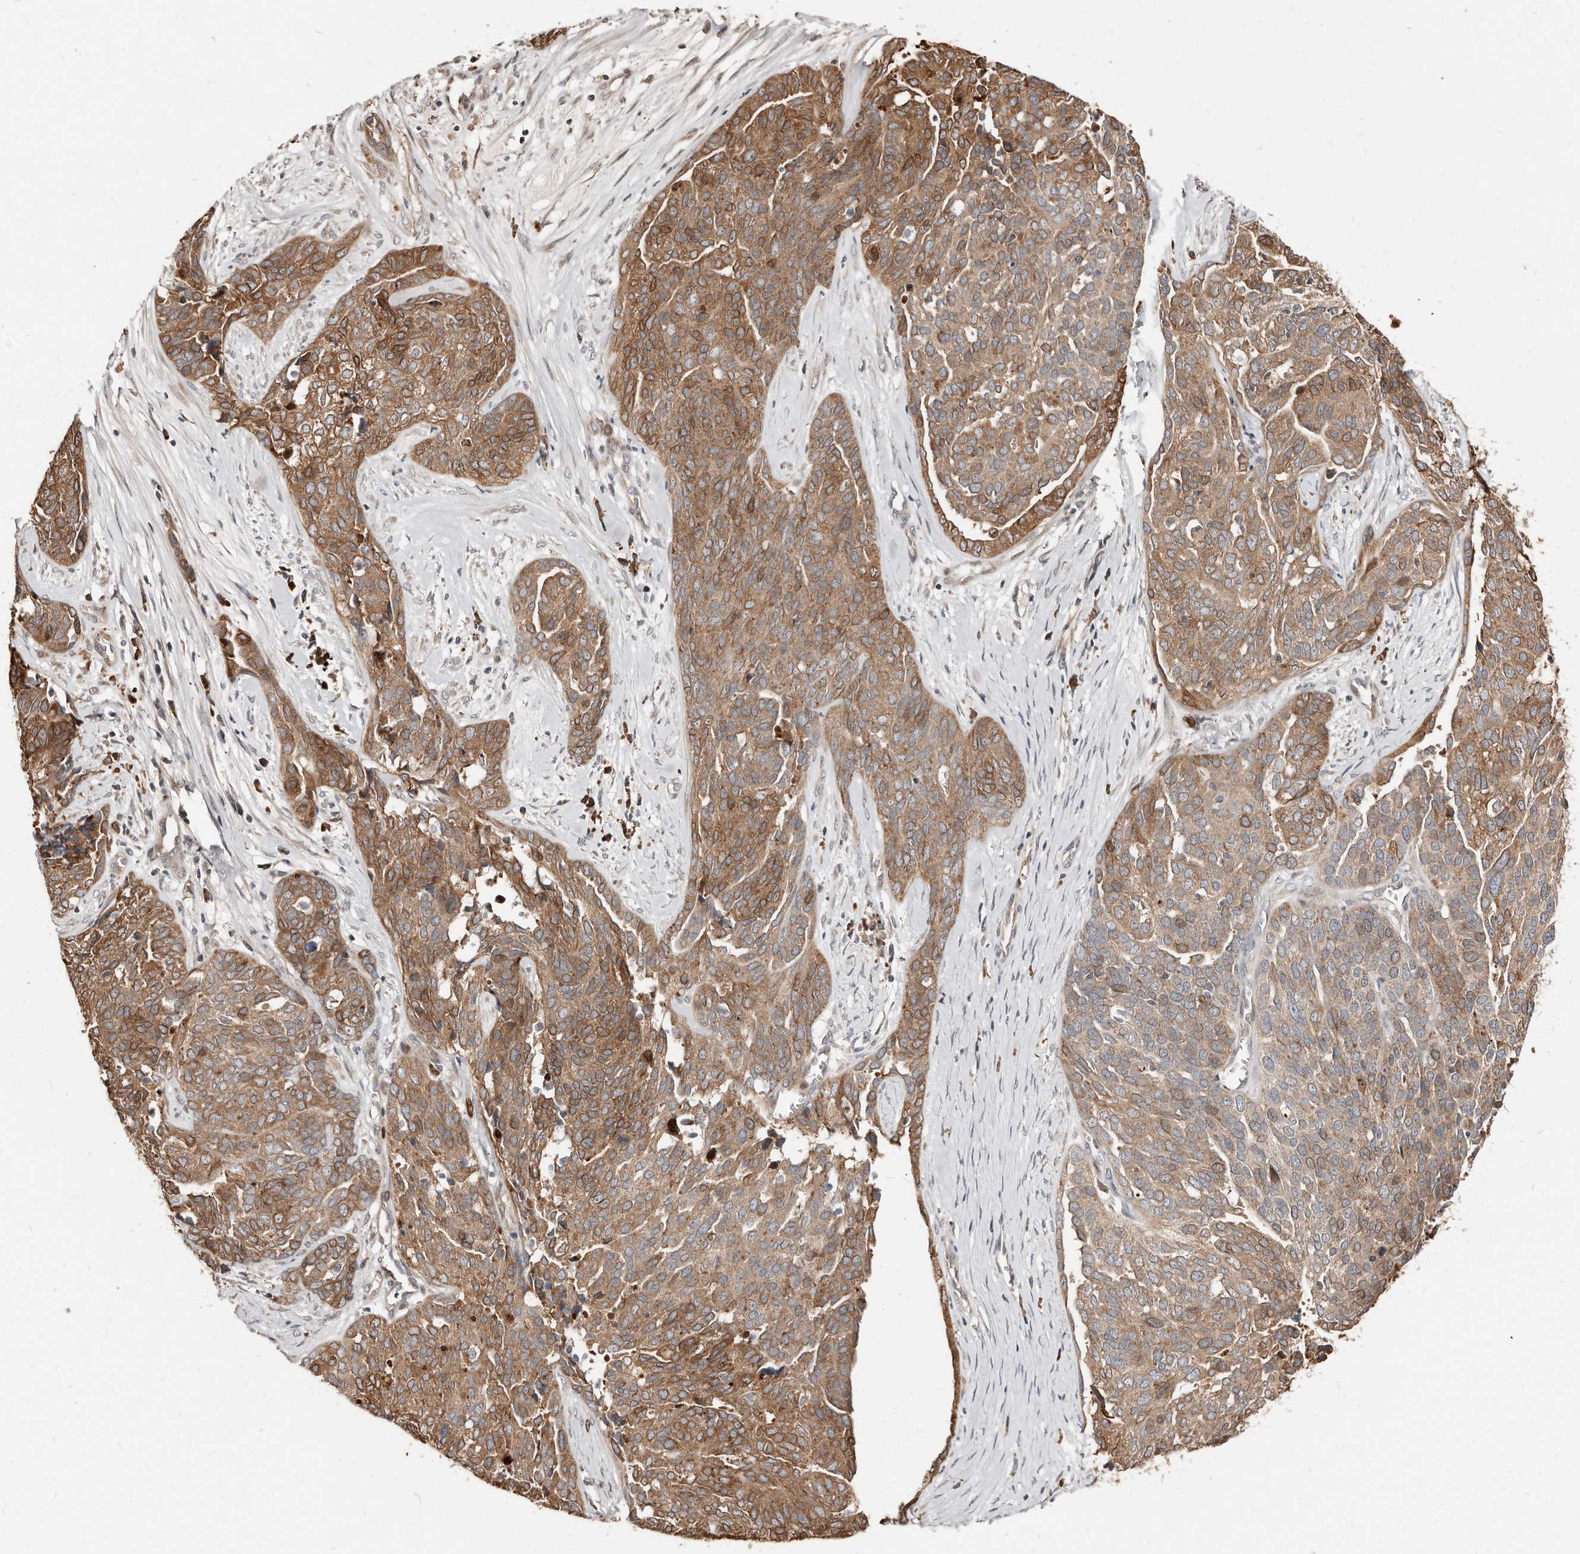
{"staining": {"intensity": "moderate", "quantity": ">75%", "location": "cytoplasmic/membranous"}, "tissue": "ovarian cancer", "cell_type": "Tumor cells", "image_type": "cancer", "snomed": [{"axis": "morphology", "description": "Cystadenocarcinoma, serous, NOS"}, {"axis": "topography", "description": "Ovary"}], "caption": "High-power microscopy captured an immunohistochemistry histopathology image of serous cystadenocarcinoma (ovarian), revealing moderate cytoplasmic/membranous positivity in approximately >75% of tumor cells. (brown staining indicates protein expression, while blue staining denotes nuclei).", "gene": "SMYD4", "patient": {"sex": "female", "age": 44}}